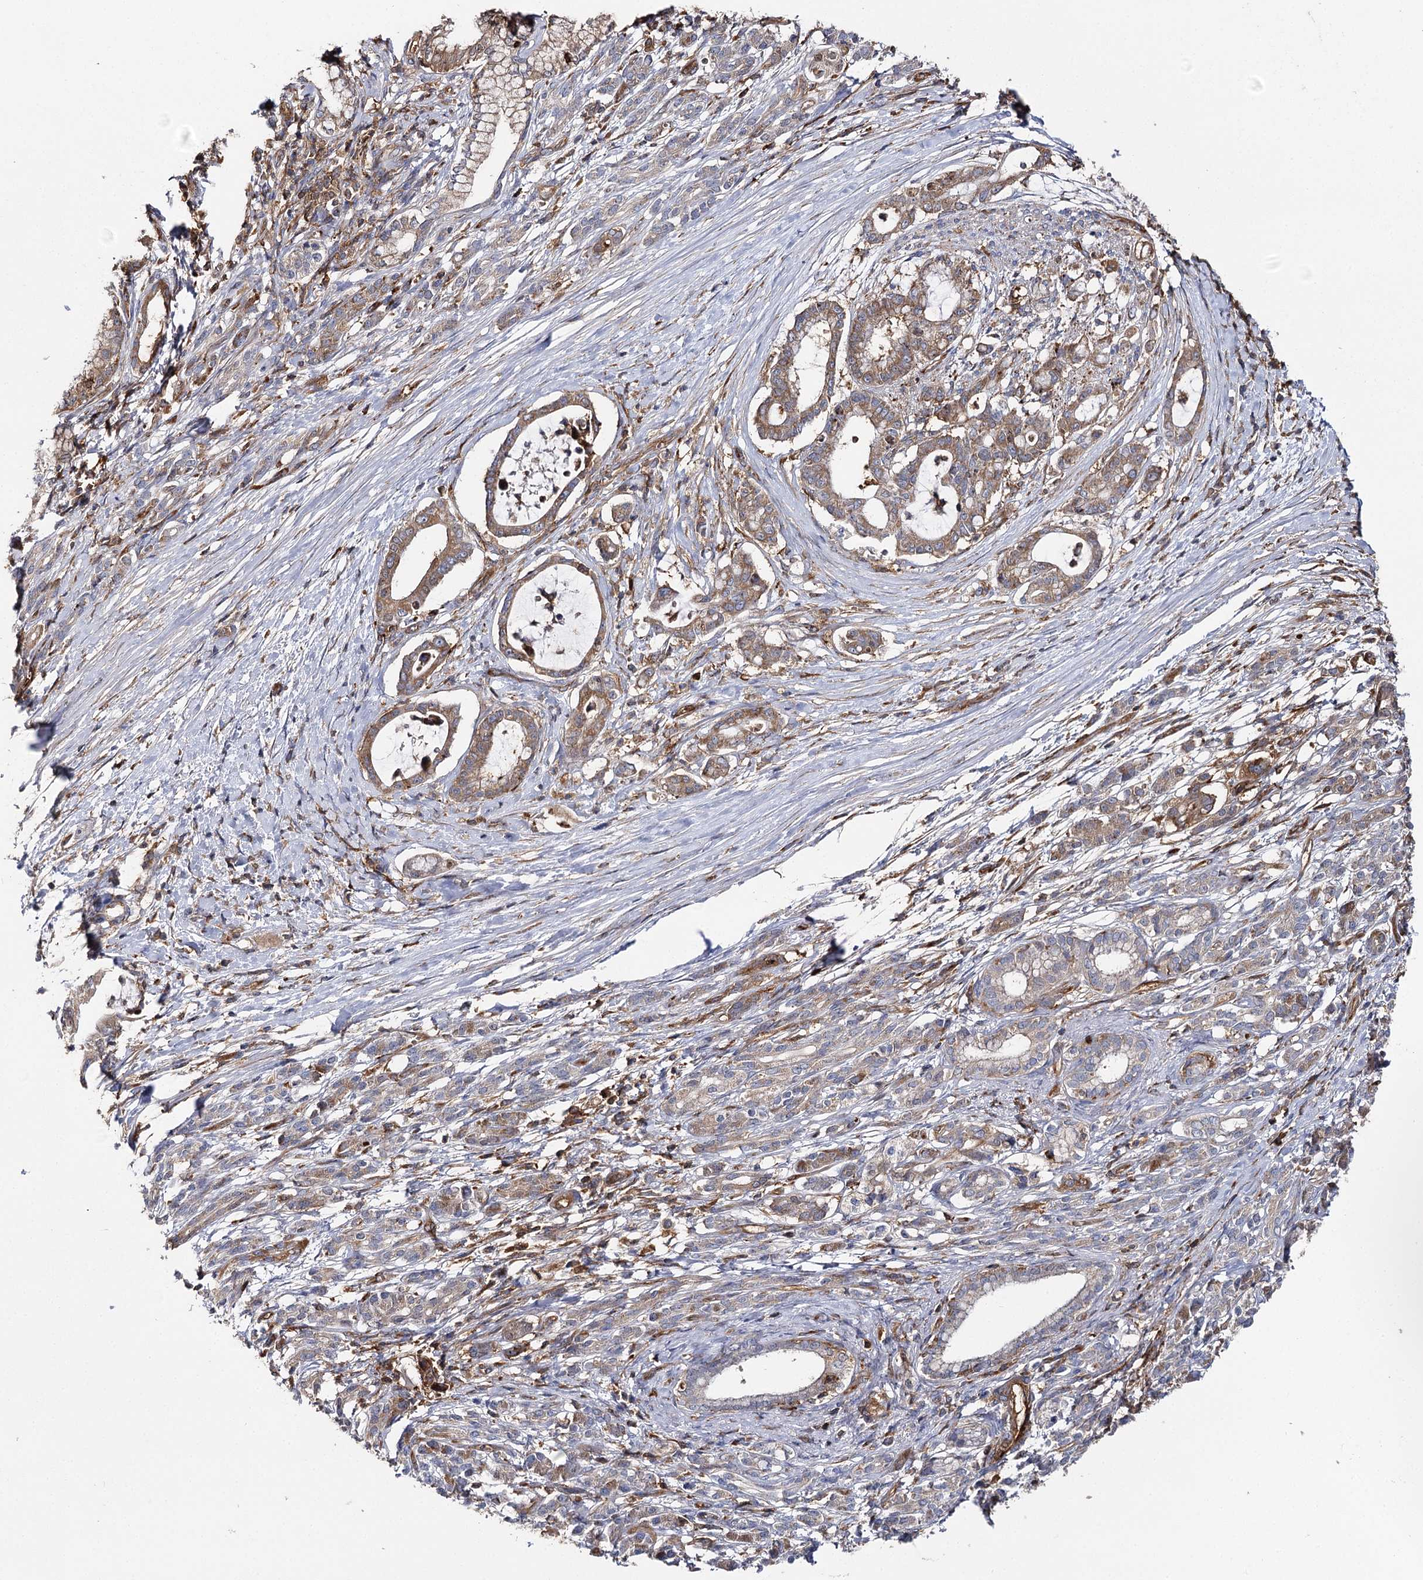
{"staining": {"intensity": "moderate", "quantity": "25%-75%", "location": "cytoplasmic/membranous"}, "tissue": "pancreatic cancer", "cell_type": "Tumor cells", "image_type": "cancer", "snomed": [{"axis": "morphology", "description": "Adenocarcinoma, NOS"}, {"axis": "topography", "description": "Pancreas"}], "caption": "IHC (DAB) staining of human pancreatic cancer (adenocarcinoma) exhibits moderate cytoplasmic/membranous protein expression in about 25%-75% of tumor cells.", "gene": "SEC24B", "patient": {"sex": "female", "age": 55}}